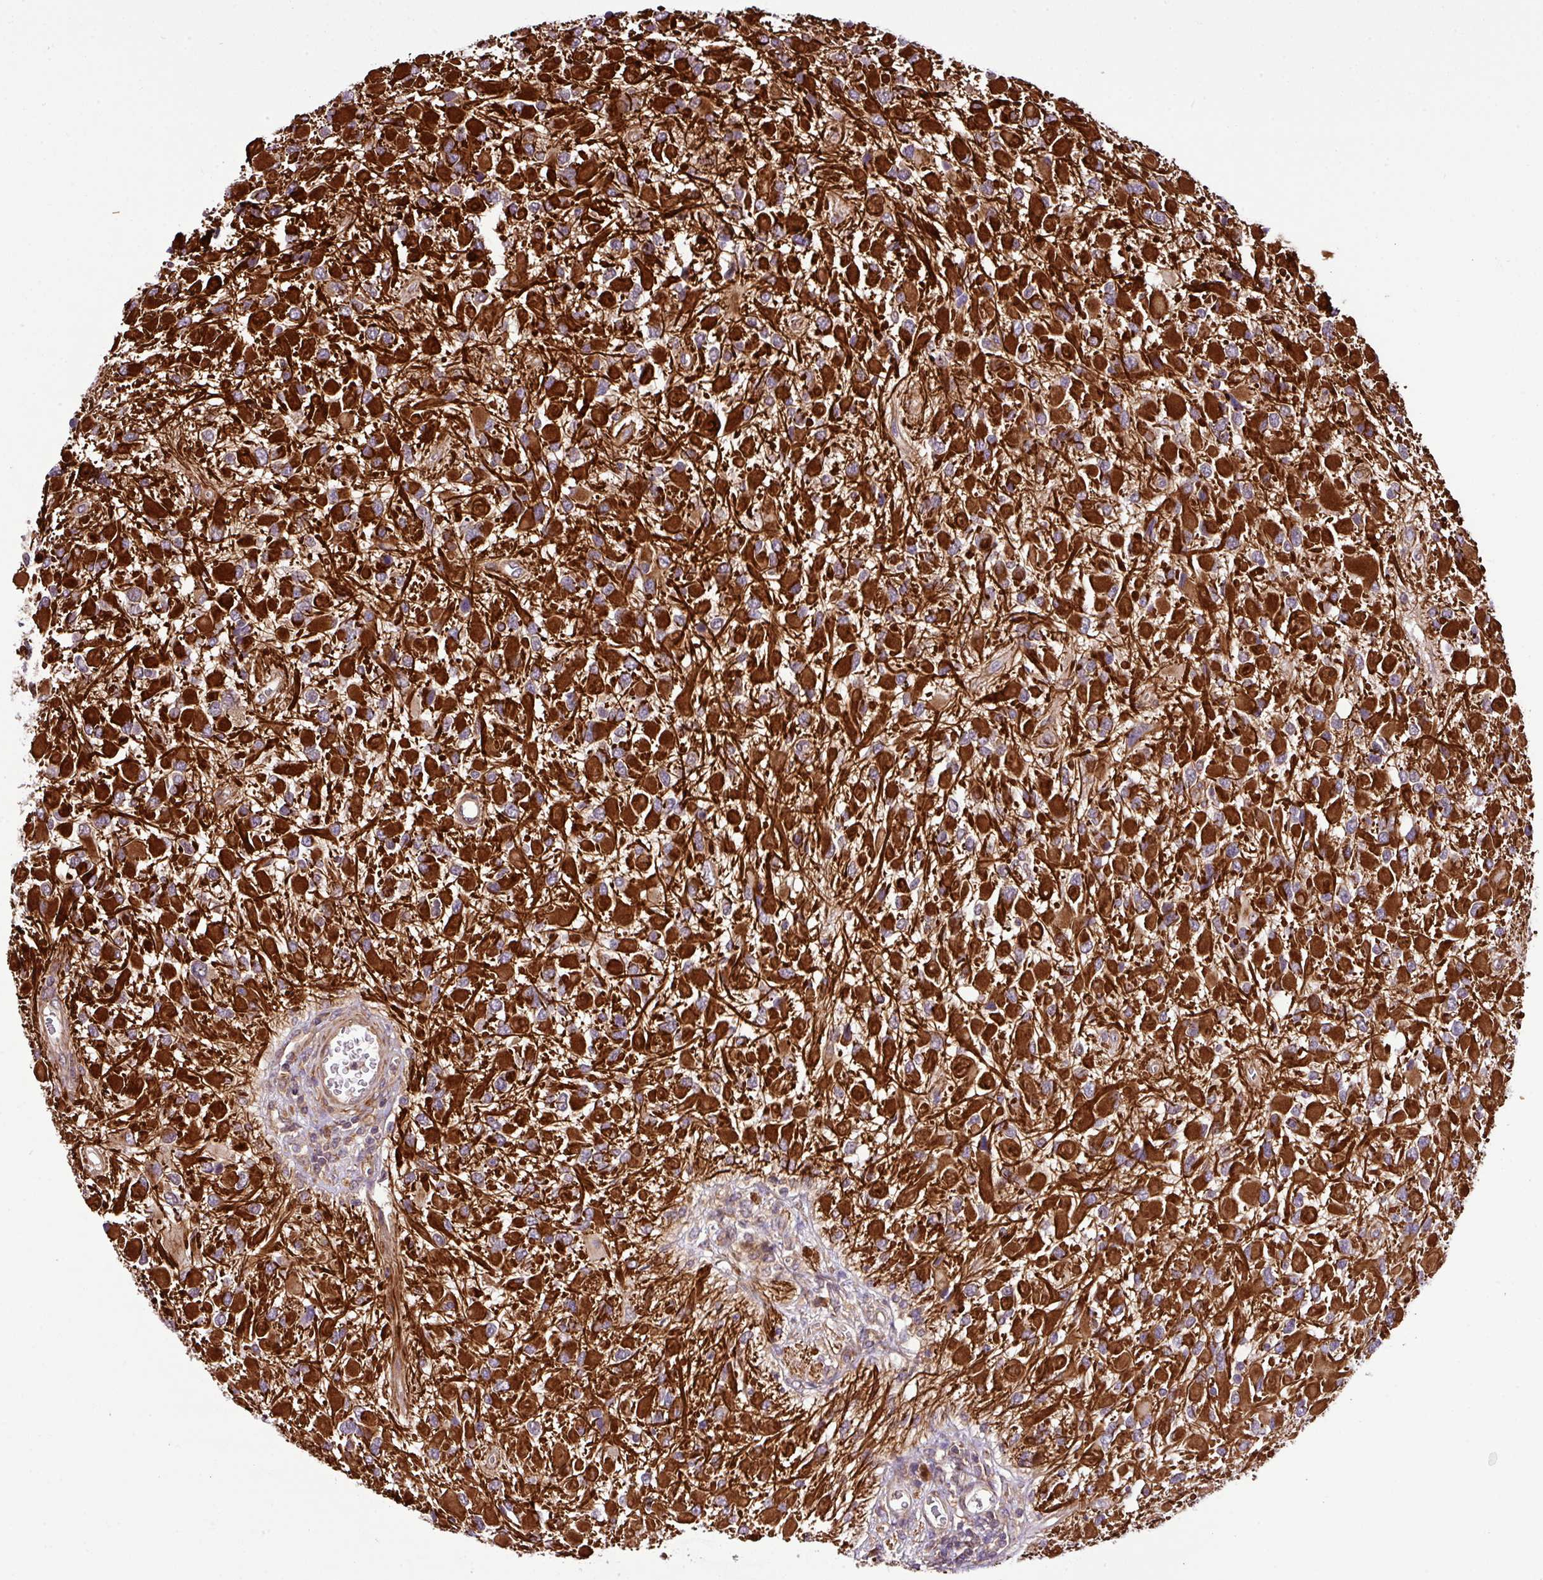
{"staining": {"intensity": "strong", "quantity": ">75%", "location": "cytoplasmic/membranous"}, "tissue": "glioma", "cell_type": "Tumor cells", "image_type": "cancer", "snomed": [{"axis": "morphology", "description": "Glioma, malignant, High grade"}, {"axis": "topography", "description": "Brain"}], "caption": "High-power microscopy captured an IHC histopathology image of glioma, revealing strong cytoplasmic/membranous expression in approximately >75% of tumor cells. (brown staining indicates protein expression, while blue staining denotes nuclei).", "gene": "DLGAP4", "patient": {"sex": "male", "age": 53}}